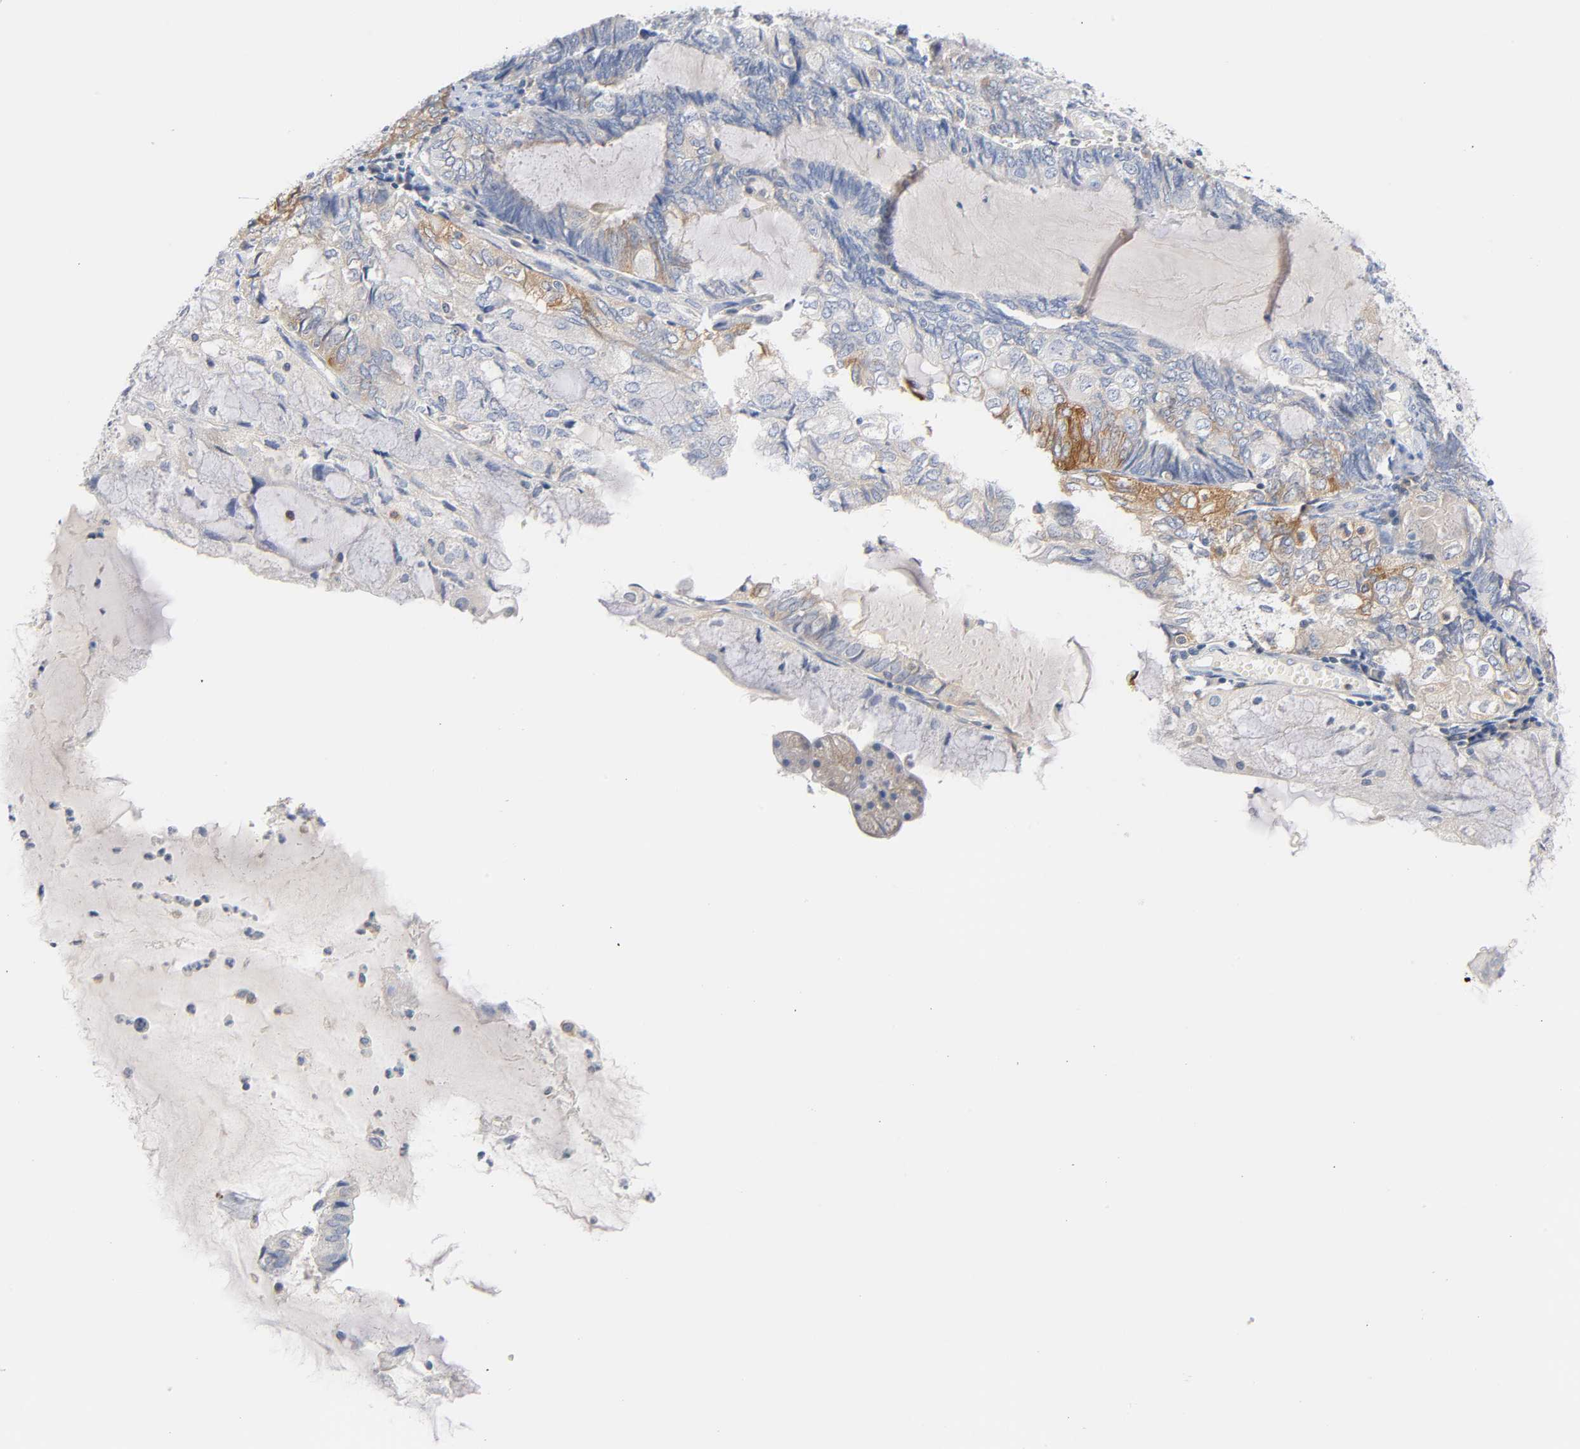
{"staining": {"intensity": "moderate", "quantity": "<25%", "location": "cytoplasmic/membranous"}, "tissue": "endometrial cancer", "cell_type": "Tumor cells", "image_type": "cancer", "snomed": [{"axis": "morphology", "description": "Adenocarcinoma, NOS"}, {"axis": "topography", "description": "Endometrium"}], "caption": "Immunohistochemistry (IHC) of human adenocarcinoma (endometrial) displays low levels of moderate cytoplasmic/membranous expression in approximately <25% of tumor cells. (Stains: DAB (3,3'-diaminobenzidine) in brown, nuclei in blue, Microscopy: brightfield microscopy at high magnification).", "gene": "MALT1", "patient": {"sex": "female", "age": 81}}